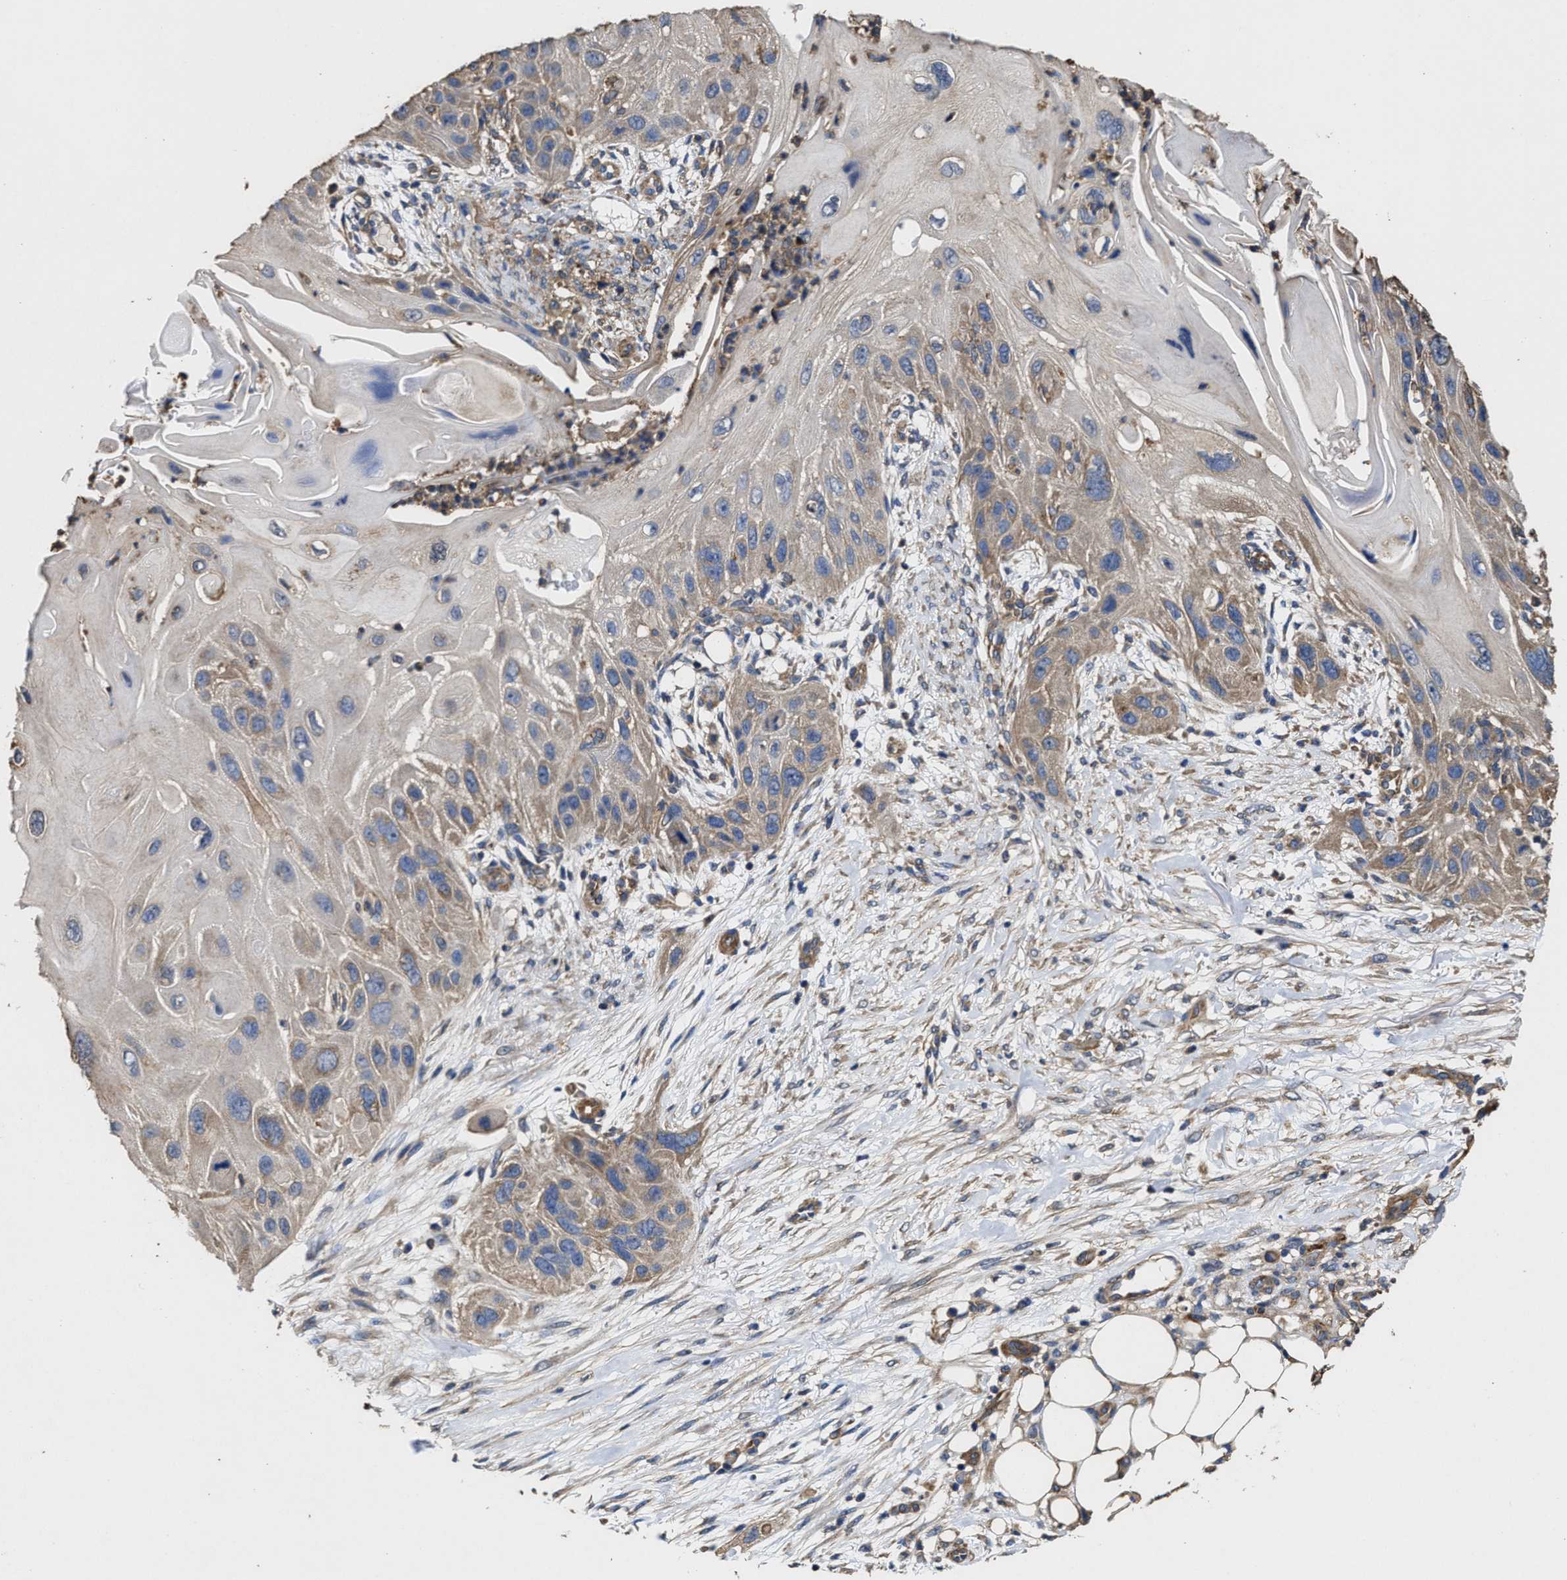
{"staining": {"intensity": "moderate", "quantity": "<25%", "location": "cytoplasmic/membranous"}, "tissue": "skin cancer", "cell_type": "Tumor cells", "image_type": "cancer", "snomed": [{"axis": "morphology", "description": "Squamous cell carcinoma, NOS"}, {"axis": "topography", "description": "Skin"}], "caption": "Protein expression by immunohistochemistry exhibits moderate cytoplasmic/membranous staining in about <25% of tumor cells in squamous cell carcinoma (skin). (Stains: DAB in brown, nuclei in blue, Microscopy: brightfield microscopy at high magnification).", "gene": "SFXN4", "patient": {"sex": "female", "age": 77}}